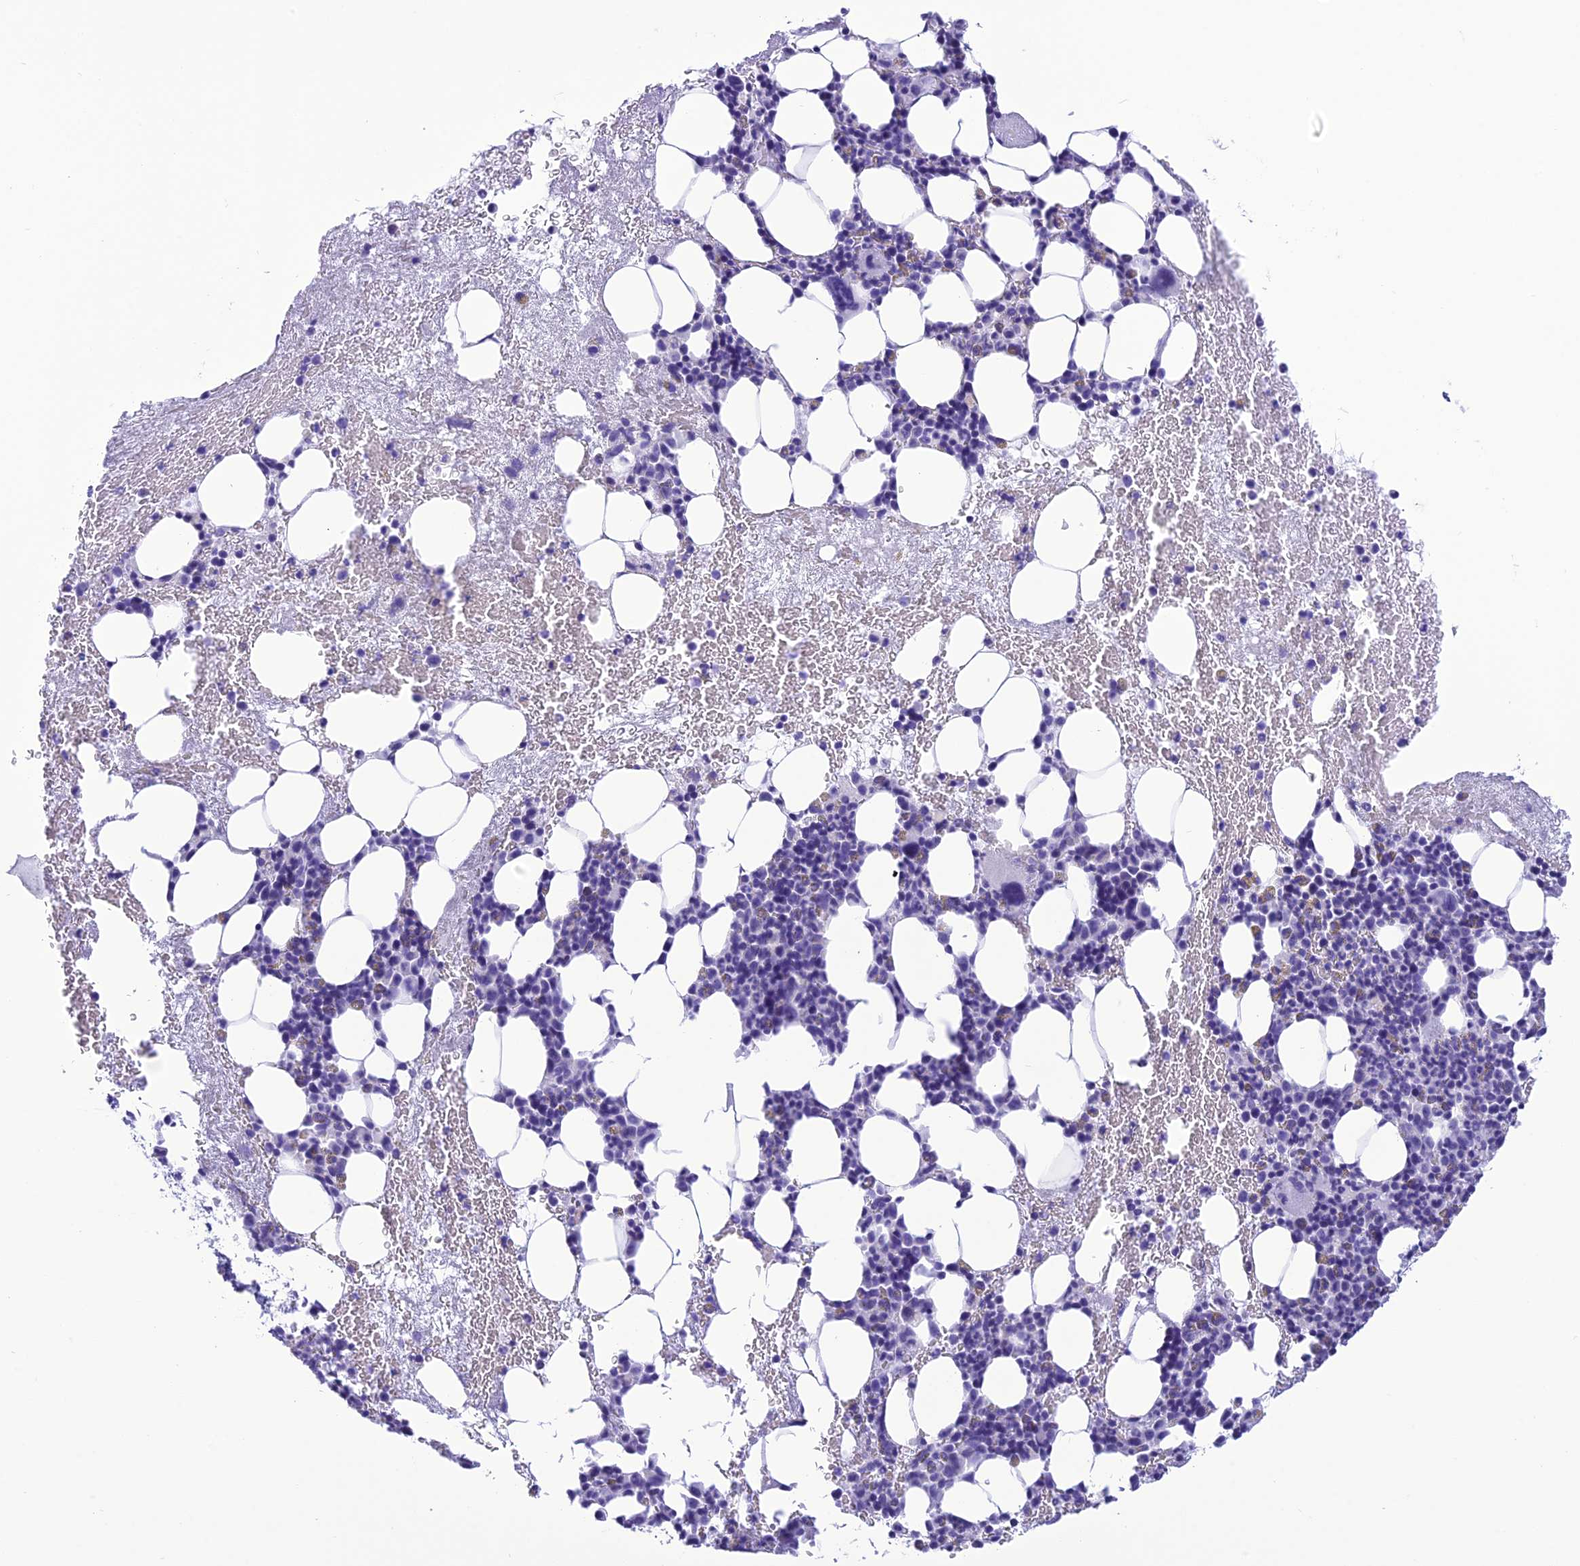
{"staining": {"intensity": "negative", "quantity": "none", "location": "none"}, "tissue": "bone marrow", "cell_type": "Hematopoietic cells", "image_type": "normal", "snomed": [{"axis": "morphology", "description": "Normal tissue, NOS"}, {"axis": "topography", "description": "Bone marrow"}], "caption": "Immunohistochemistry (IHC) of unremarkable human bone marrow reveals no staining in hematopoietic cells. (DAB immunohistochemistry with hematoxylin counter stain).", "gene": "TRAM1L1", "patient": {"sex": "female", "age": 37}}